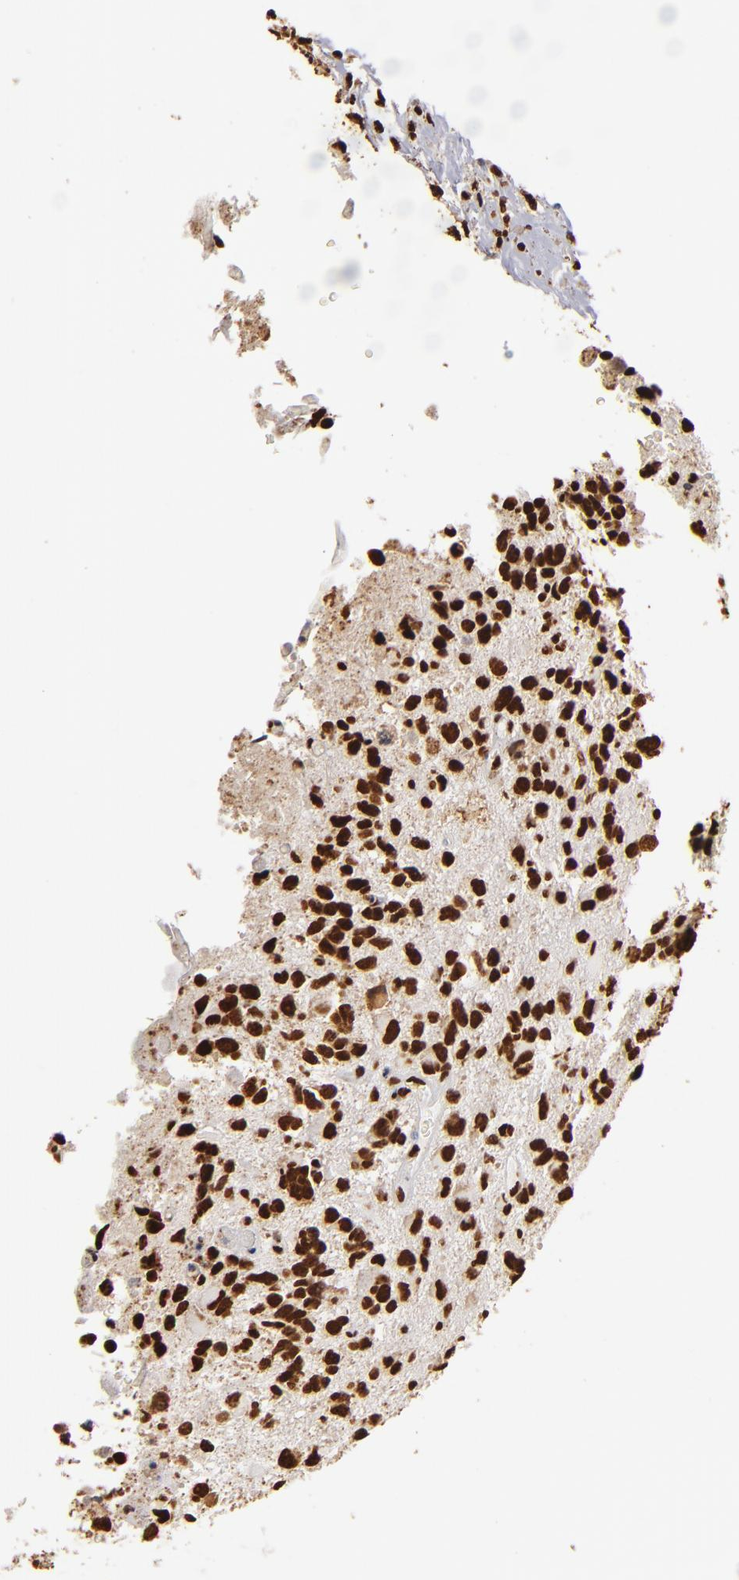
{"staining": {"intensity": "strong", "quantity": ">75%", "location": "nuclear"}, "tissue": "glioma", "cell_type": "Tumor cells", "image_type": "cancer", "snomed": [{"axis": "morphology", "description": "Glioma, malignant, High grade"}, {"axis": "topography", "description": "Brain"}], "caption": "About >75% of tumor cells in human glioma reveal strong nuclear protein staining as visualized by brown immunohistochemical staining.", "gene": "ILF3", "patient": {"sex": "male", "age": 69}}